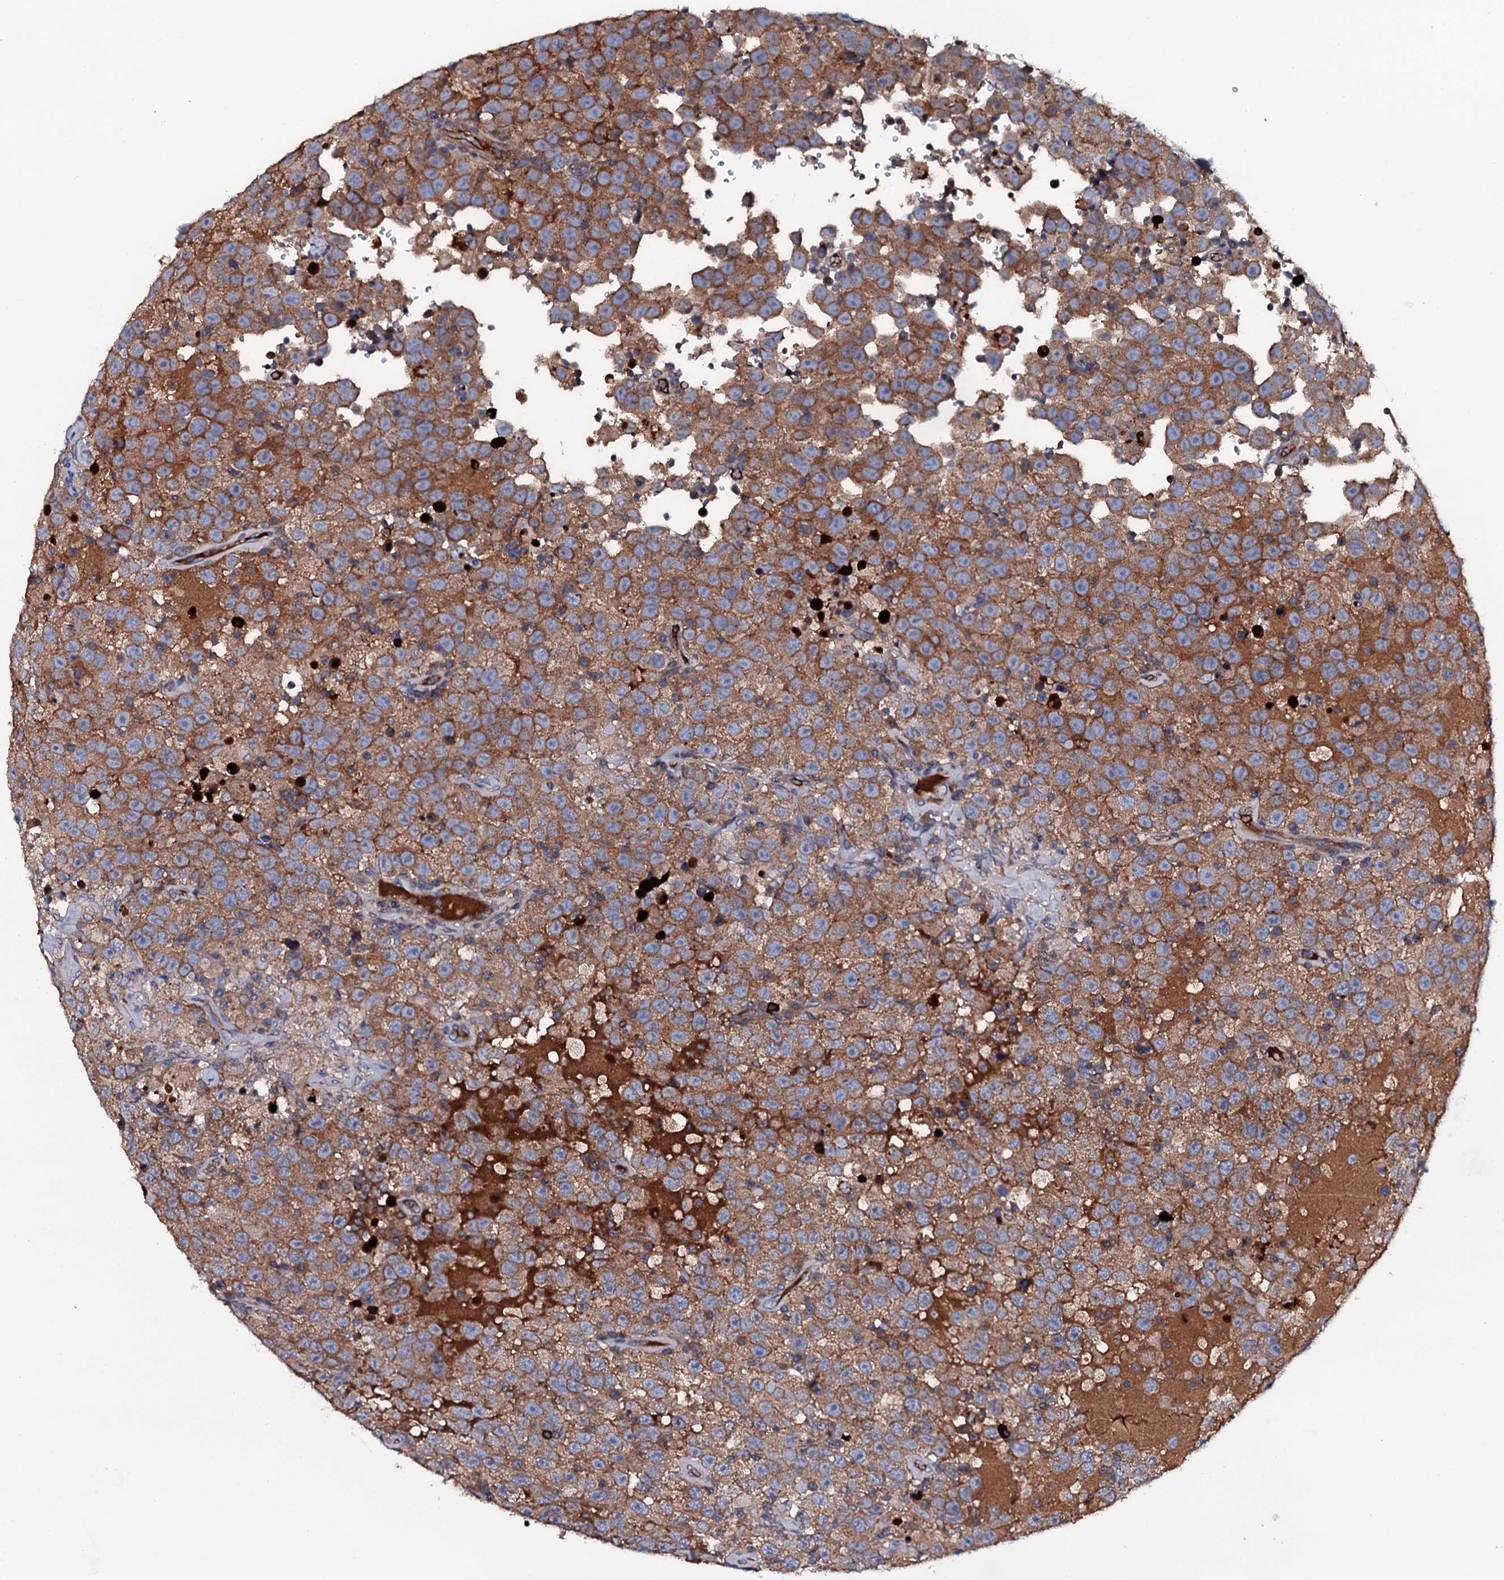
{"staining": {"intensity": "moderate", "quantity": ">75%", "location": "cytoplasmic/membranous"}, "tissue": "testis cancer", "cell_type": "Tumor cells", "image_type": "cancer", "snomed": [{"axis": "morphology", "description": "Seminoma, NOS"}, {"axis": "topography", "description": "Testis"}], "caption": "The photomicrograph reveals immunohistochemical staining of testis cancer. There is moderate cytoplasmic/membranous expression is present in about >75% of tumor cells.", "gene": "NEK1", "patient": {"sex": "male", "age": 41}}